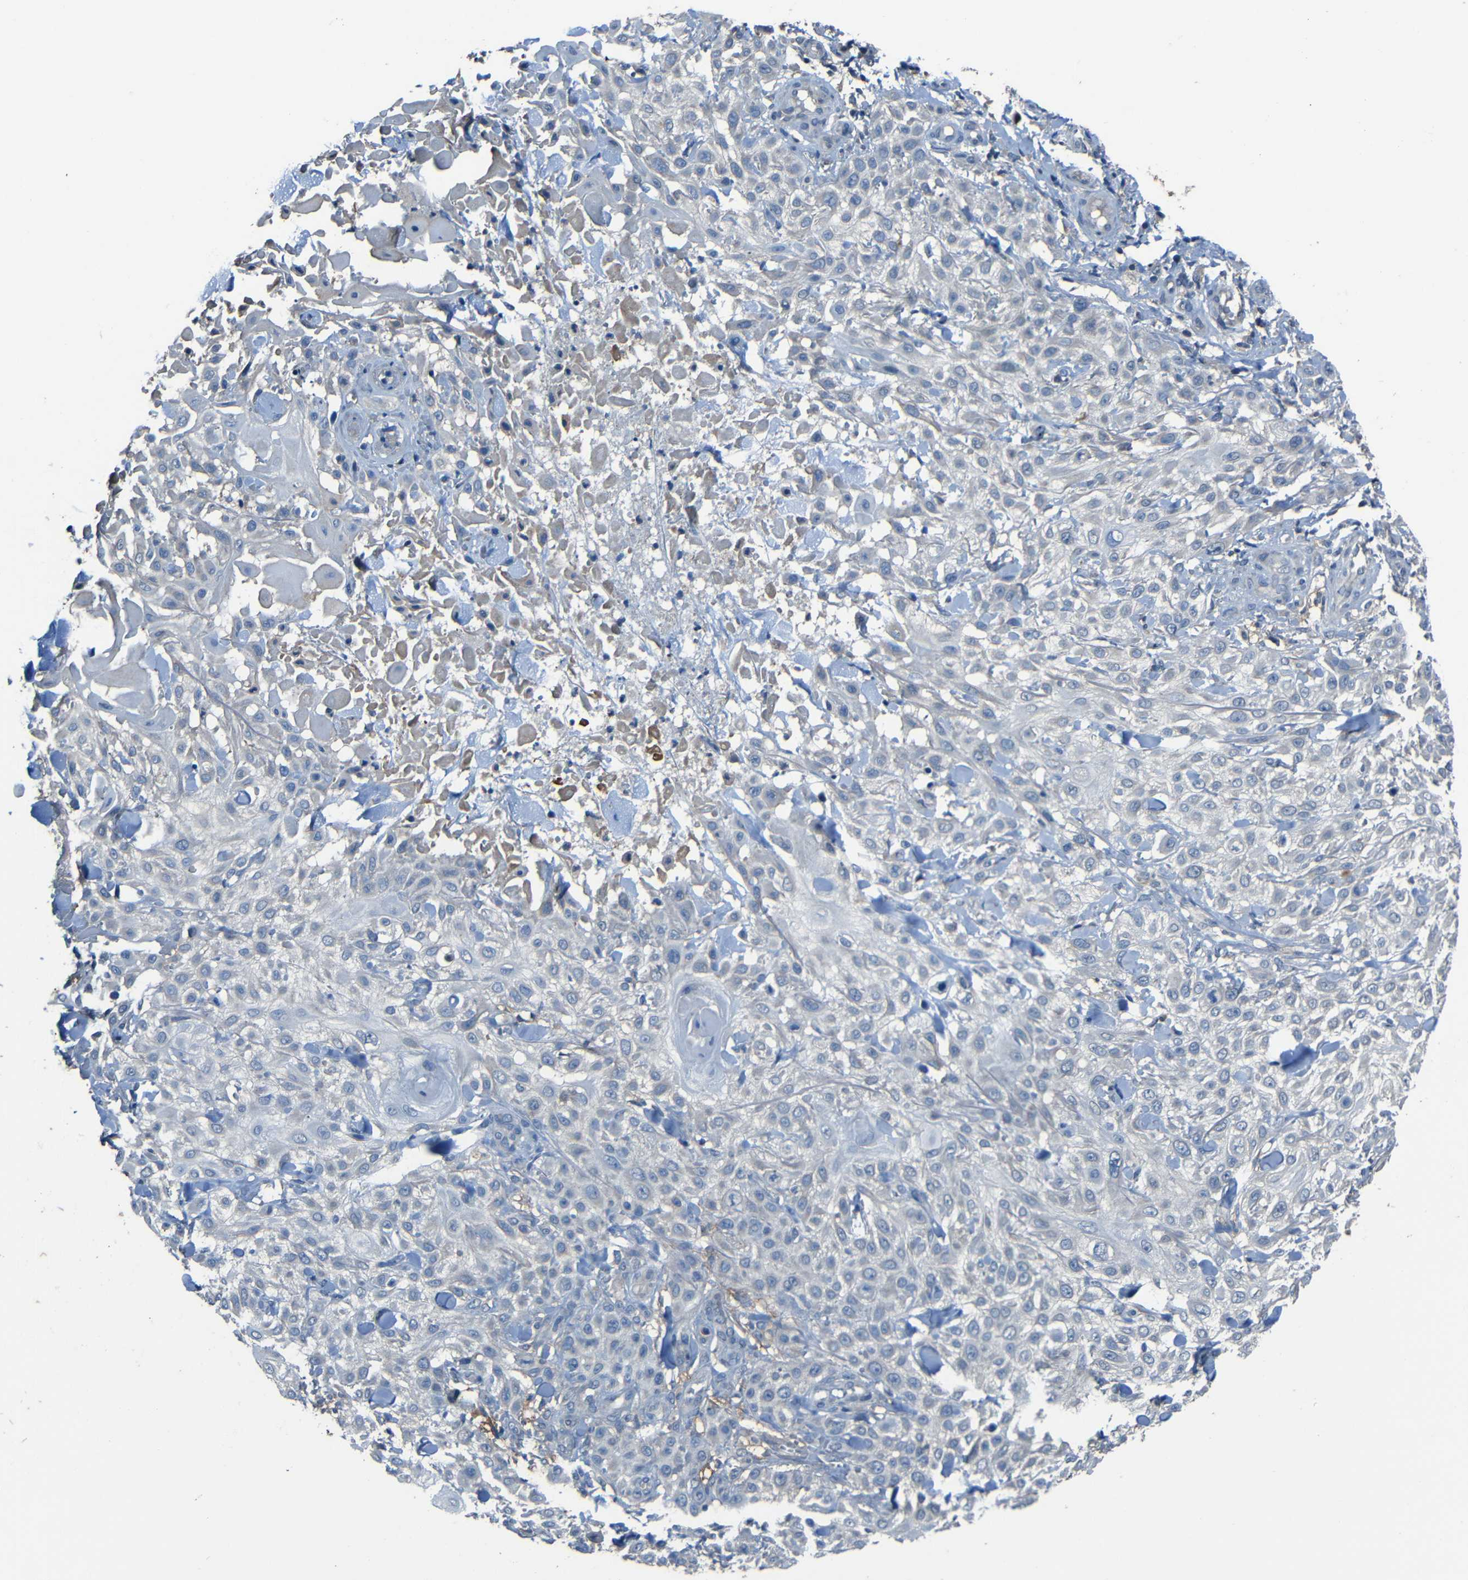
{"staining": {"intensity": "negative", "quantity": "none", "location": "none"}, "tissue": "skin cancer", "cell_type": "Tumor cells", "image_type": "cancer", "snomed": [{"axis": "morphology", "description": "Squamous cell carcinoma, NOS"}, {"axis": "topography", "description": "Skin"}], "caption": "High magnification brightfield microscopy of squamous cell carcinoma (skin) stained with DAB (brown) and counterstained with hematoxylin (blue): tumor cells show no significant staining. (DAB (3,3'-diaminobenzidine) immunohistochemistry, high magnification).", "gene": "SLA", "patient": {"sex": "female", "age": 42}}